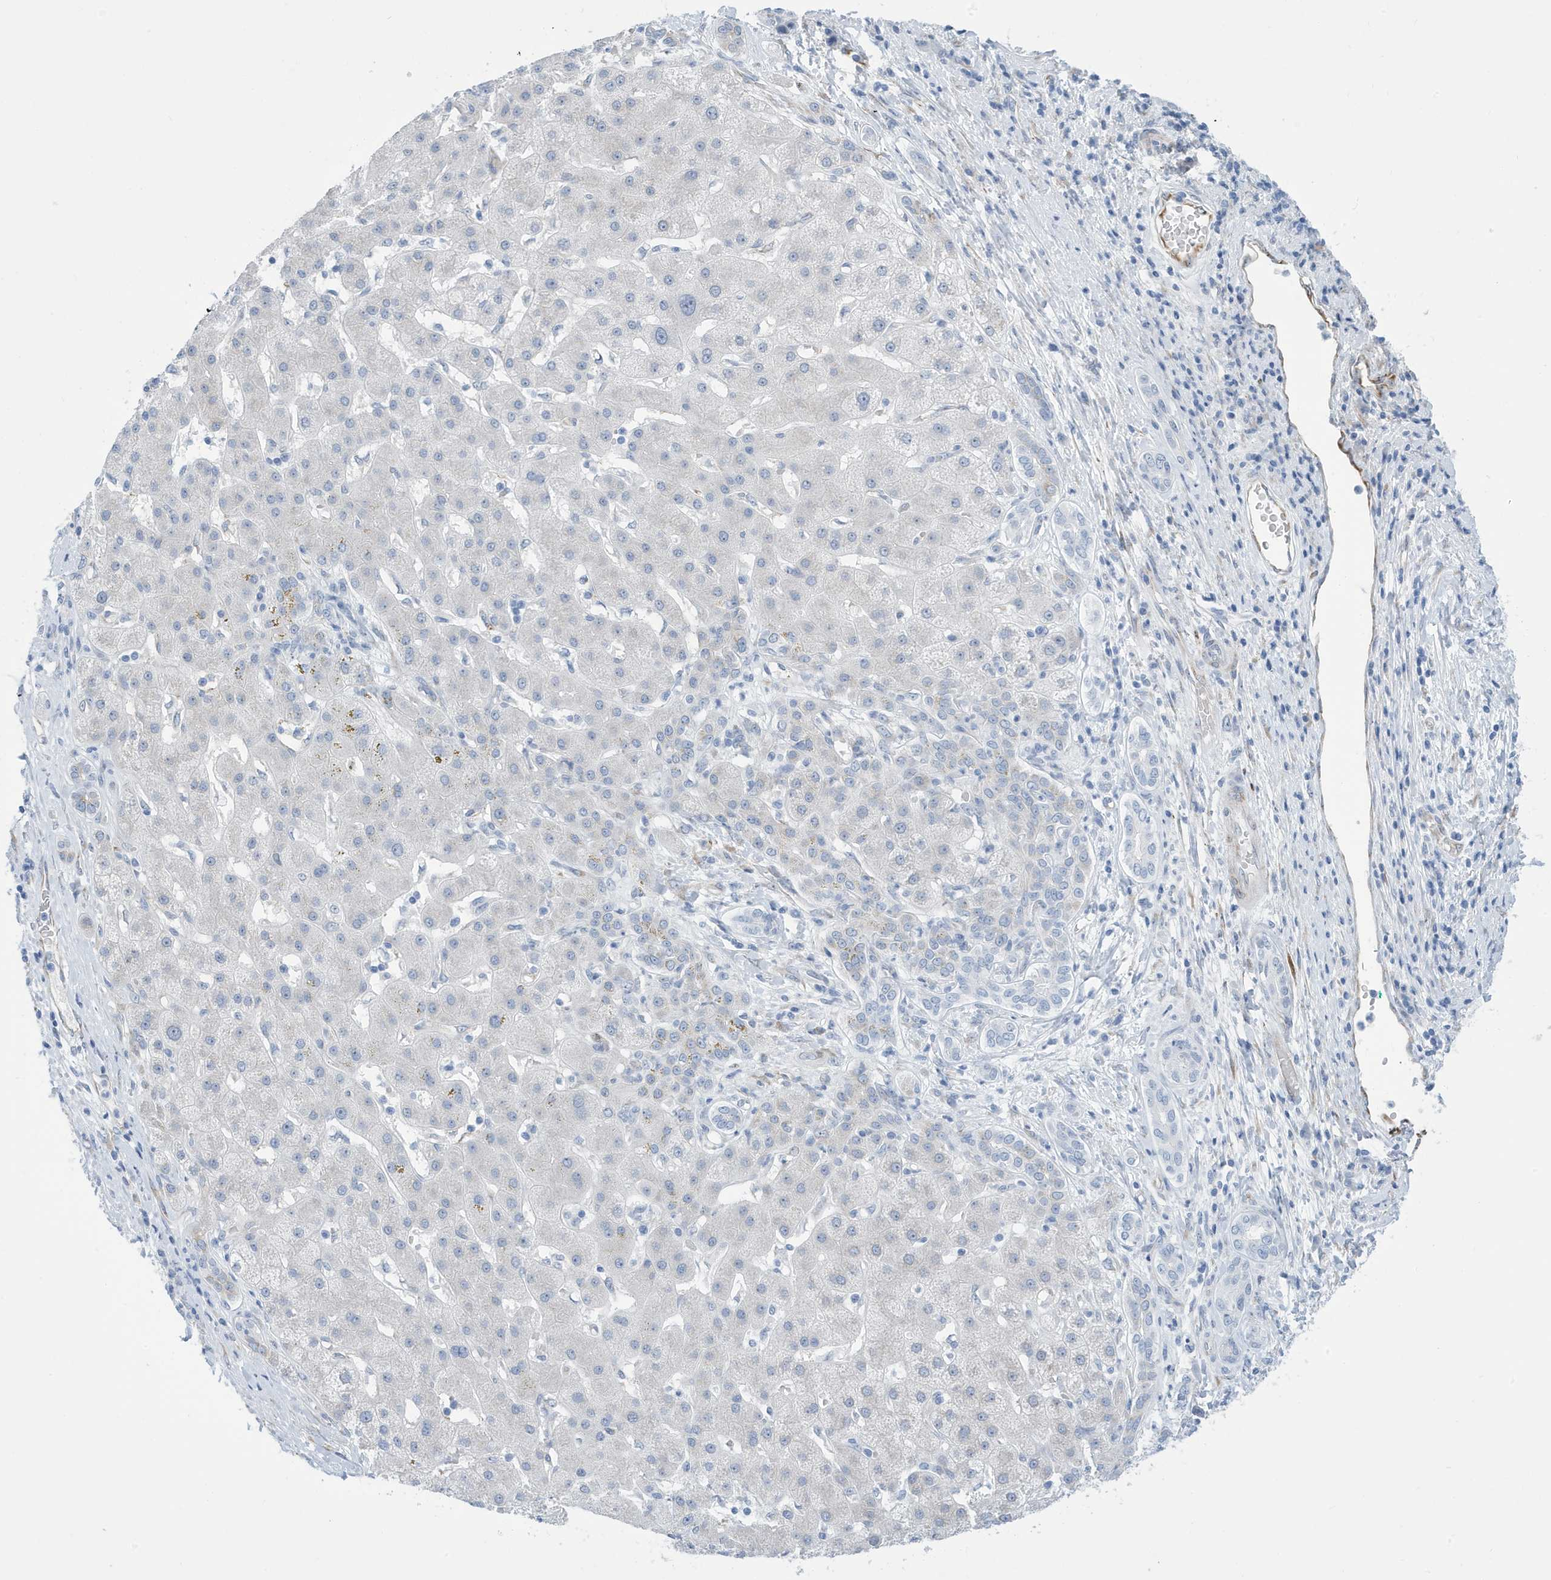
{"staining": {"intensity": "weak", "quantity": "<25%", "location": "nuclear"}, "tissue": "liver cancer", "cell_type": "Tumor cells", "image_type": "cancer", "snomed": [{"axis": "morphology", "description": "Carcinoma, Hepatocellular, NOS"}, {"axis": "topography", "description": "Liver"}], "caption": "High power microscopy image of an immunohistochemistry (IHC) photomicrograph of hepatocellular carcinoma (liver), revealing no significant positivity in tumor cells.", "gene": "SEMA3F", "patient": {"sex": "male", "age": 65}}